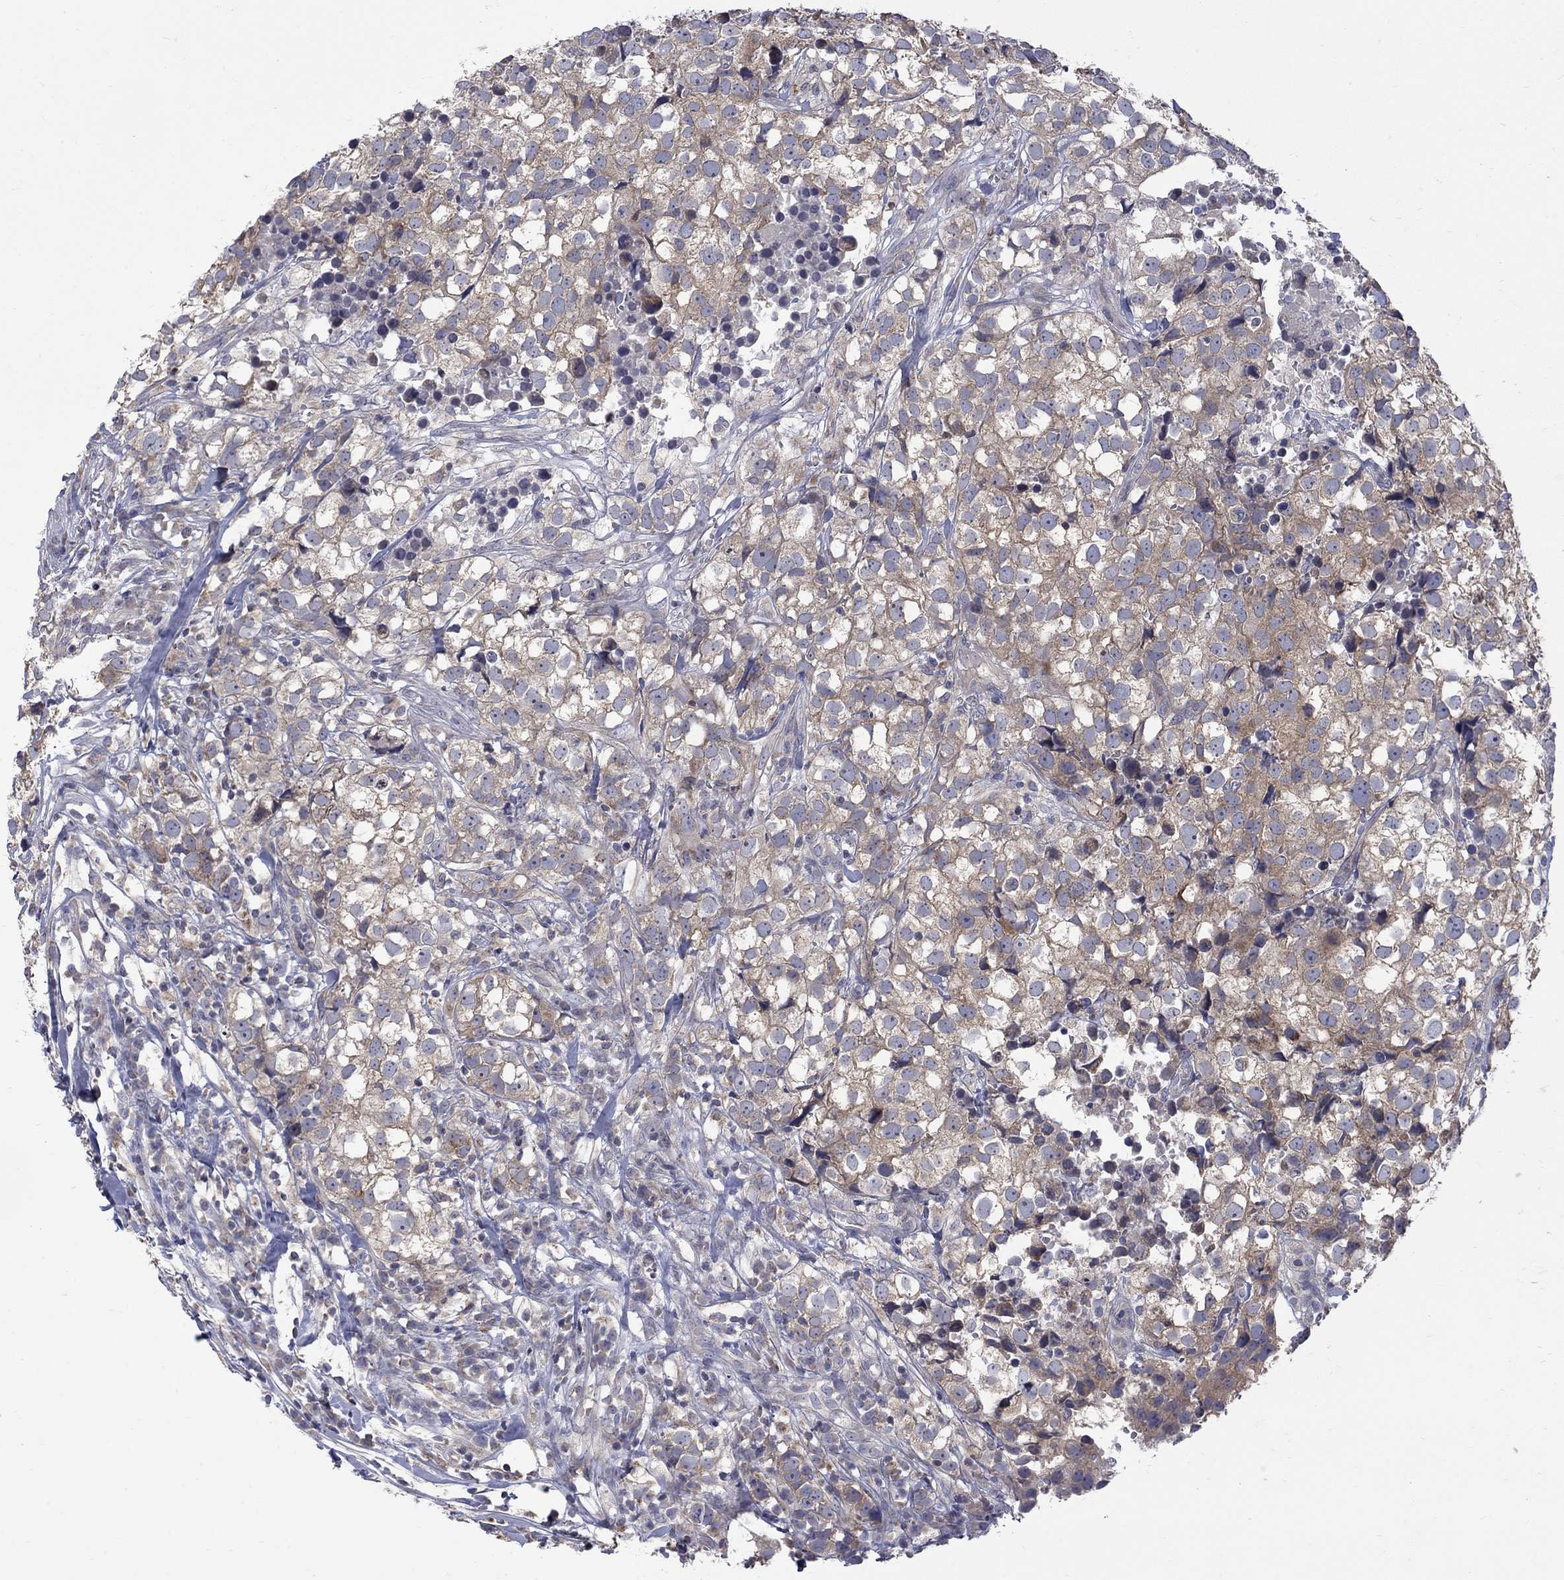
{"staining": {"intensity": "moderate", "quantity": "<25%", "location": "cytoplasmic/membranous"}, "tissue": "breast cancer", "cell_type": "Tumor cells", "image_type": "cancer", "snomed": [{"axis": "morphology", "description": "Duct carcinoma"}, {"axis": "topography", "description": "Breast"}], "caption": "Immunohistochemistry of human breast cancer exhibits low levels of moderate cytoplasmic/membranous staining in approximately <25% of tumor cells.", "gene": "SH2B1", "patient": {"sex": "female", "age": 30}}